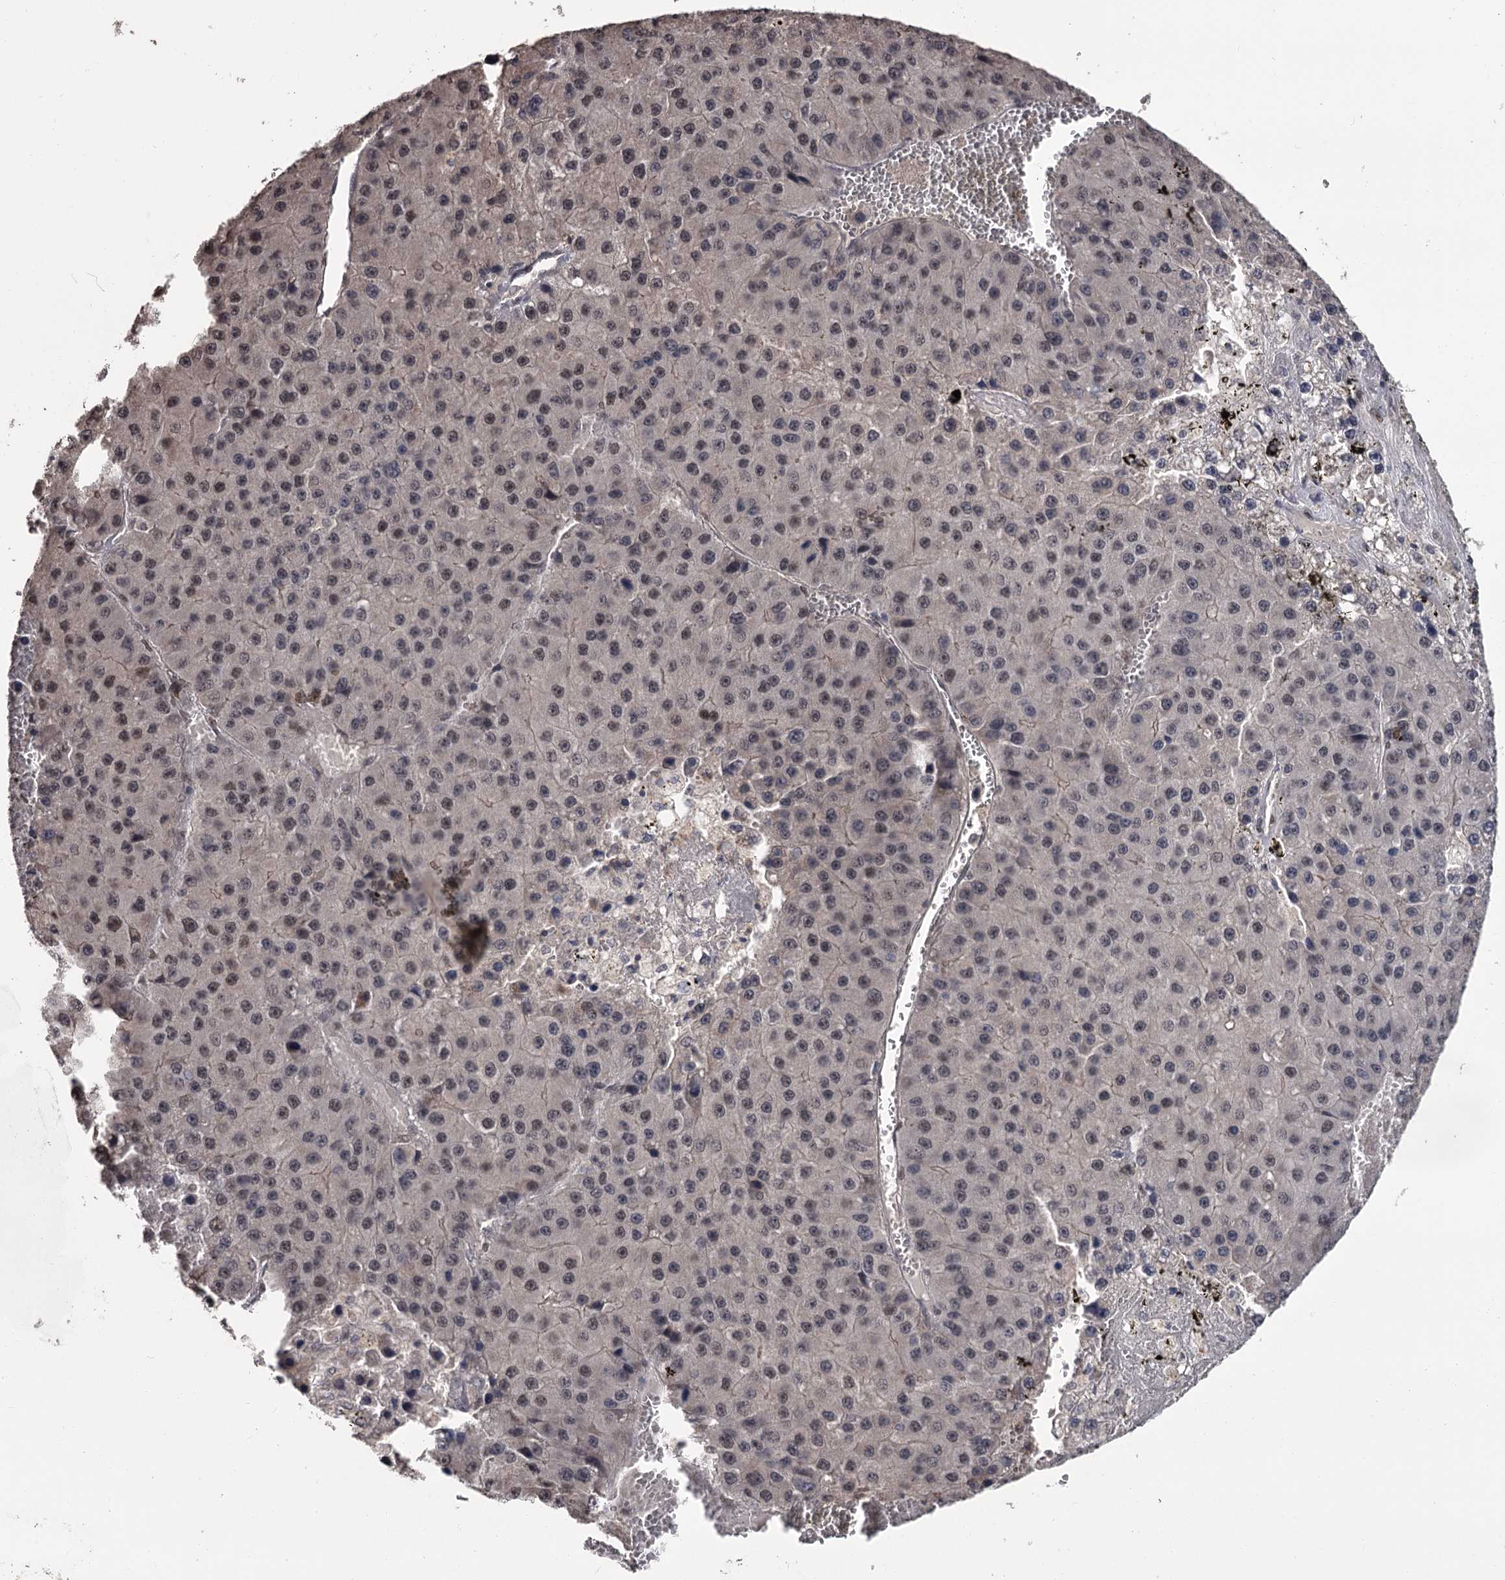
{"staining": {"intensity": "weak", "quantity": ">75%", "location": "nuclear"}, "tissue": "liver cancer", "cell_type": "Tumor cells", "image_type": "cancer", "snomed": [{"axis": "morphology", "description": "Carcinoma, Hepatocellular, NOS"}, {"axis": "topography", "description": "Liver"}], "caption": "Immunohistochemical staining of human liver cancer reveals low levels of weak nuclear protein expression in about >75% of tumor cells.", "gene": "PRPF40B", "patient": {"sex": "female", "age": 73}}